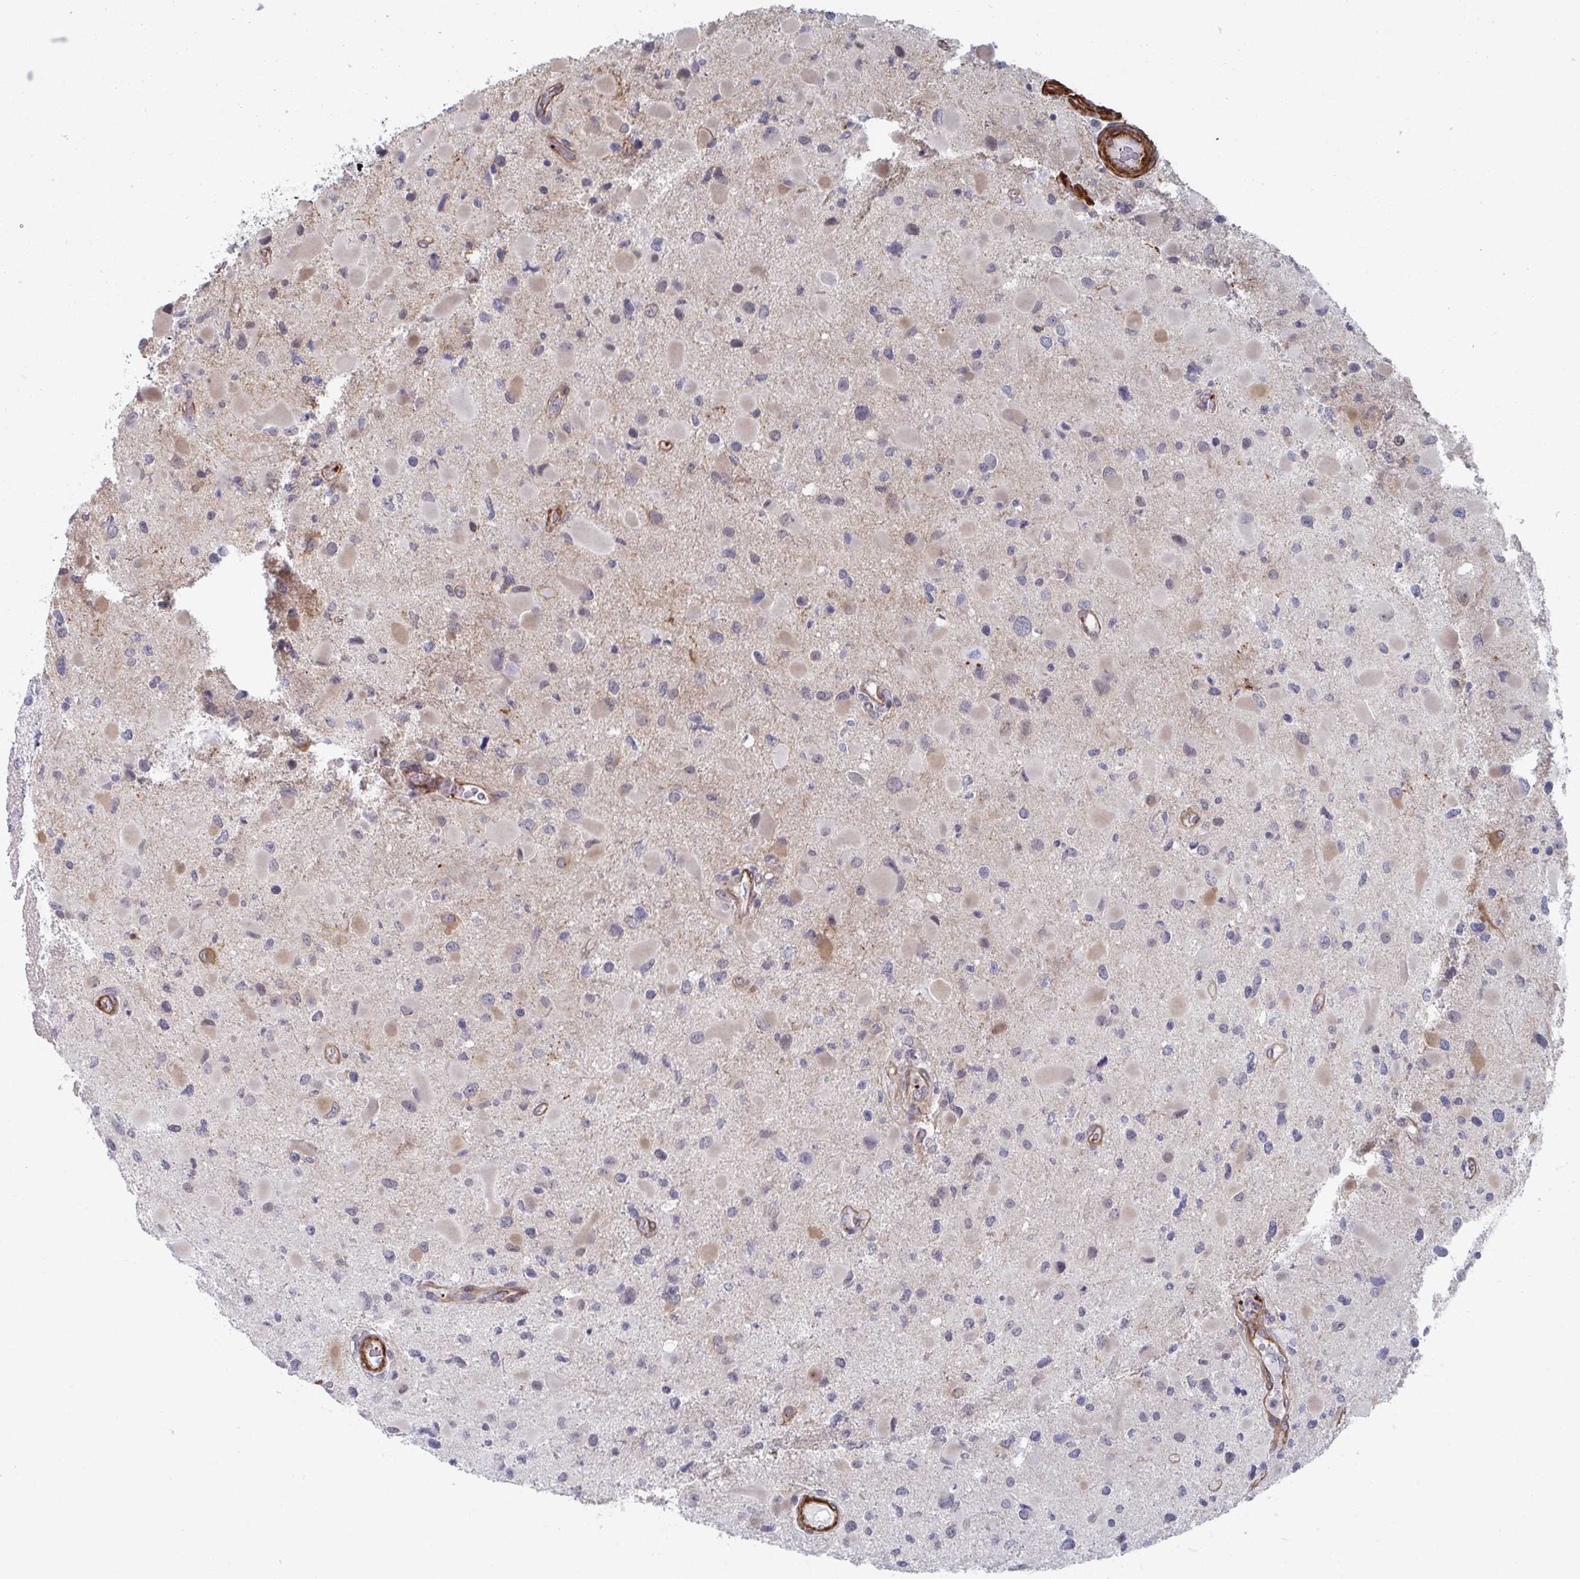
{"staining": {"intensity": "weak", "quantity": "<25%", "location": "cytoplasmic/membranous"}, "tissue": "glioma", "cell_type": "Tumor cells", "image_type": "cancer", "snomed": [{"axis": "morphology", "description": "Glioma, malignant, Low grade"}, {"axis": "topography", "description": "Brain"}], "caption": "This is an IHC image of human glioma. There is no positivity in tumor cells.", "gene": "NEURL4", "patient": {"sex": "female", "age": 32}}